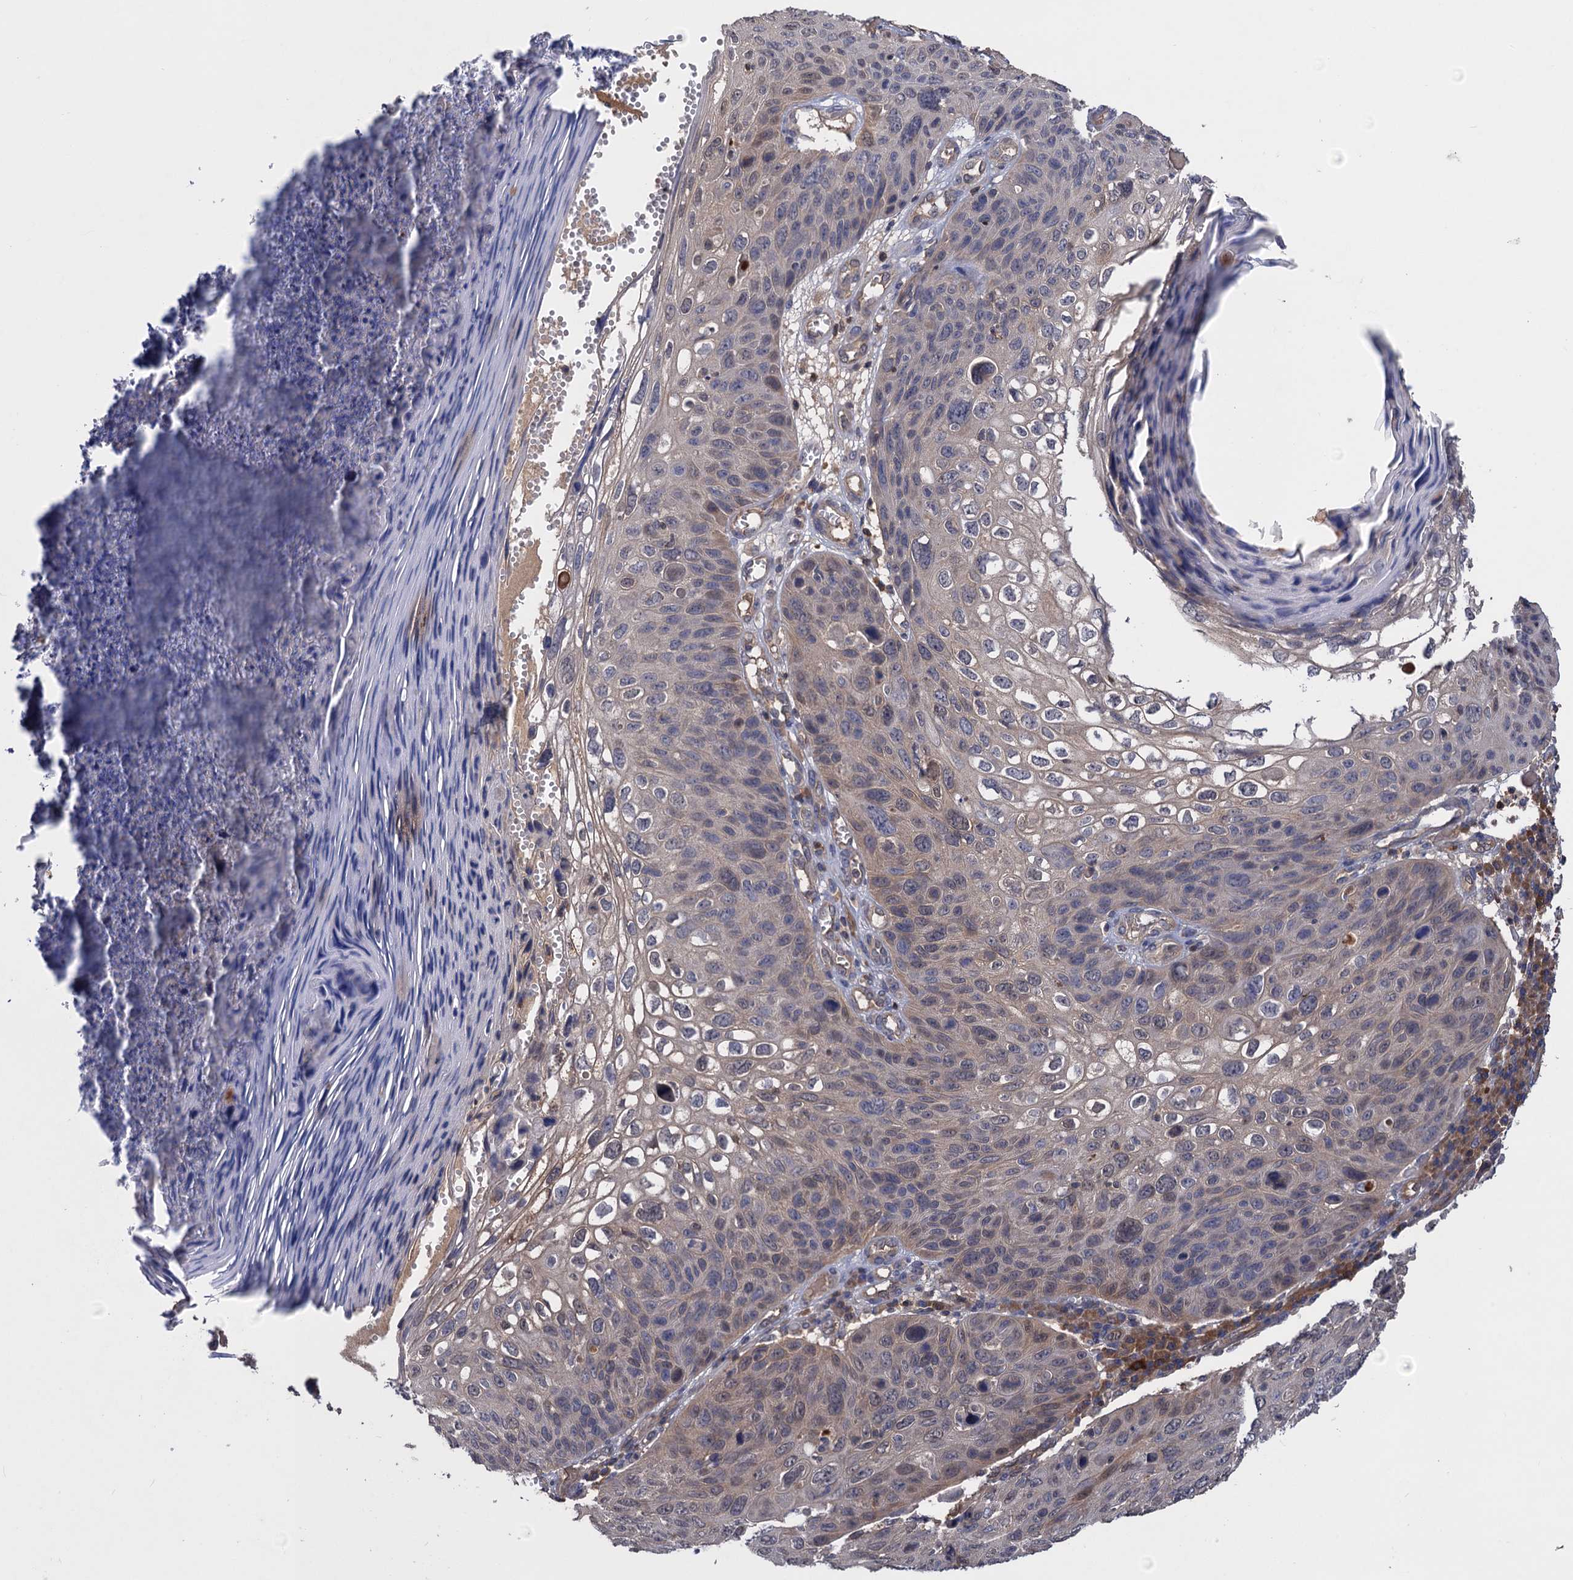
{"staining": {"intensity": "weak", "quantity": "25%-75%", "location": "cytoplasmic/membranous,nuclear"}, "tissue": "skin cancer", "cell_type": "Tumor cells", "image_type": "cancer", "snomed": [{"axis": "morphology", "description": "Squamous cell carcinoma, NOS"}, {"axis": "topography", "description": "Skin"}], "caption": "A micrograph showing weak cytoplasmic/membranous and nuclear expression in approximately 25%-75% of tumor cells in skin cancer (squamous cell carcinoma), as visualized by brown immunohistochemical staining.", "gene": "DGKA", "patient": {"sex": "female", "age": 90}}